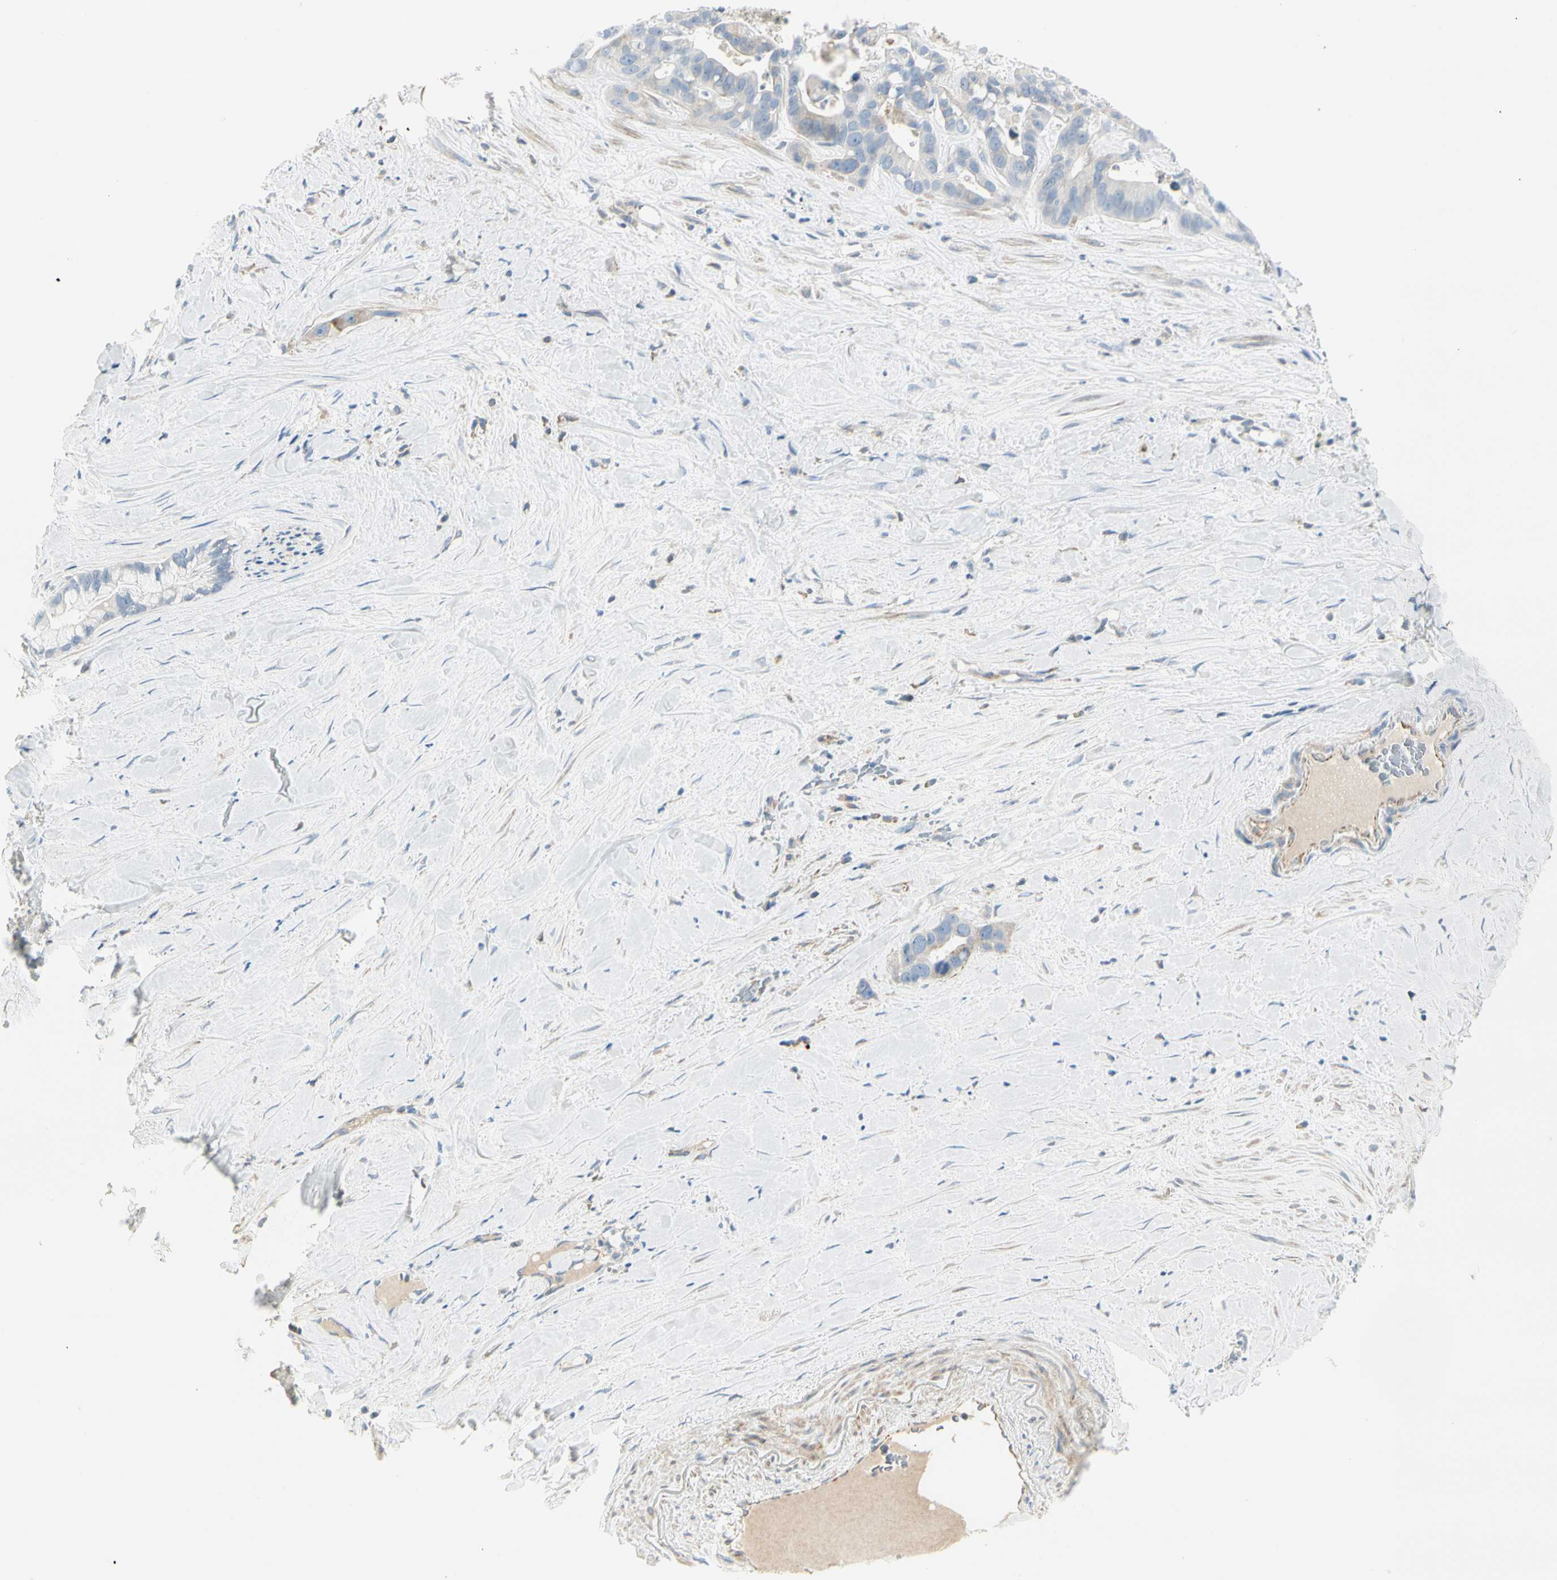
{"staining": {"intensity": "negative", "quantity": "none", "location": "none"}, "tissue": "liver cancer", "cell_type": "Tumor cells", "image_type": "cancer", "snomed": [{"axis": "morphology", "description": "Cholangiocarcinoma"}, {"axis": "topography", "description": "Liver"}], "caption": "IHC of human liver cholangiocarcinoma demonstrates no staining in tumor cells. (DAB immunohistochemistry (IHC), high magnification).", "gene": "TNFSF11", "patient": {"sex": "female", "age": 65}}